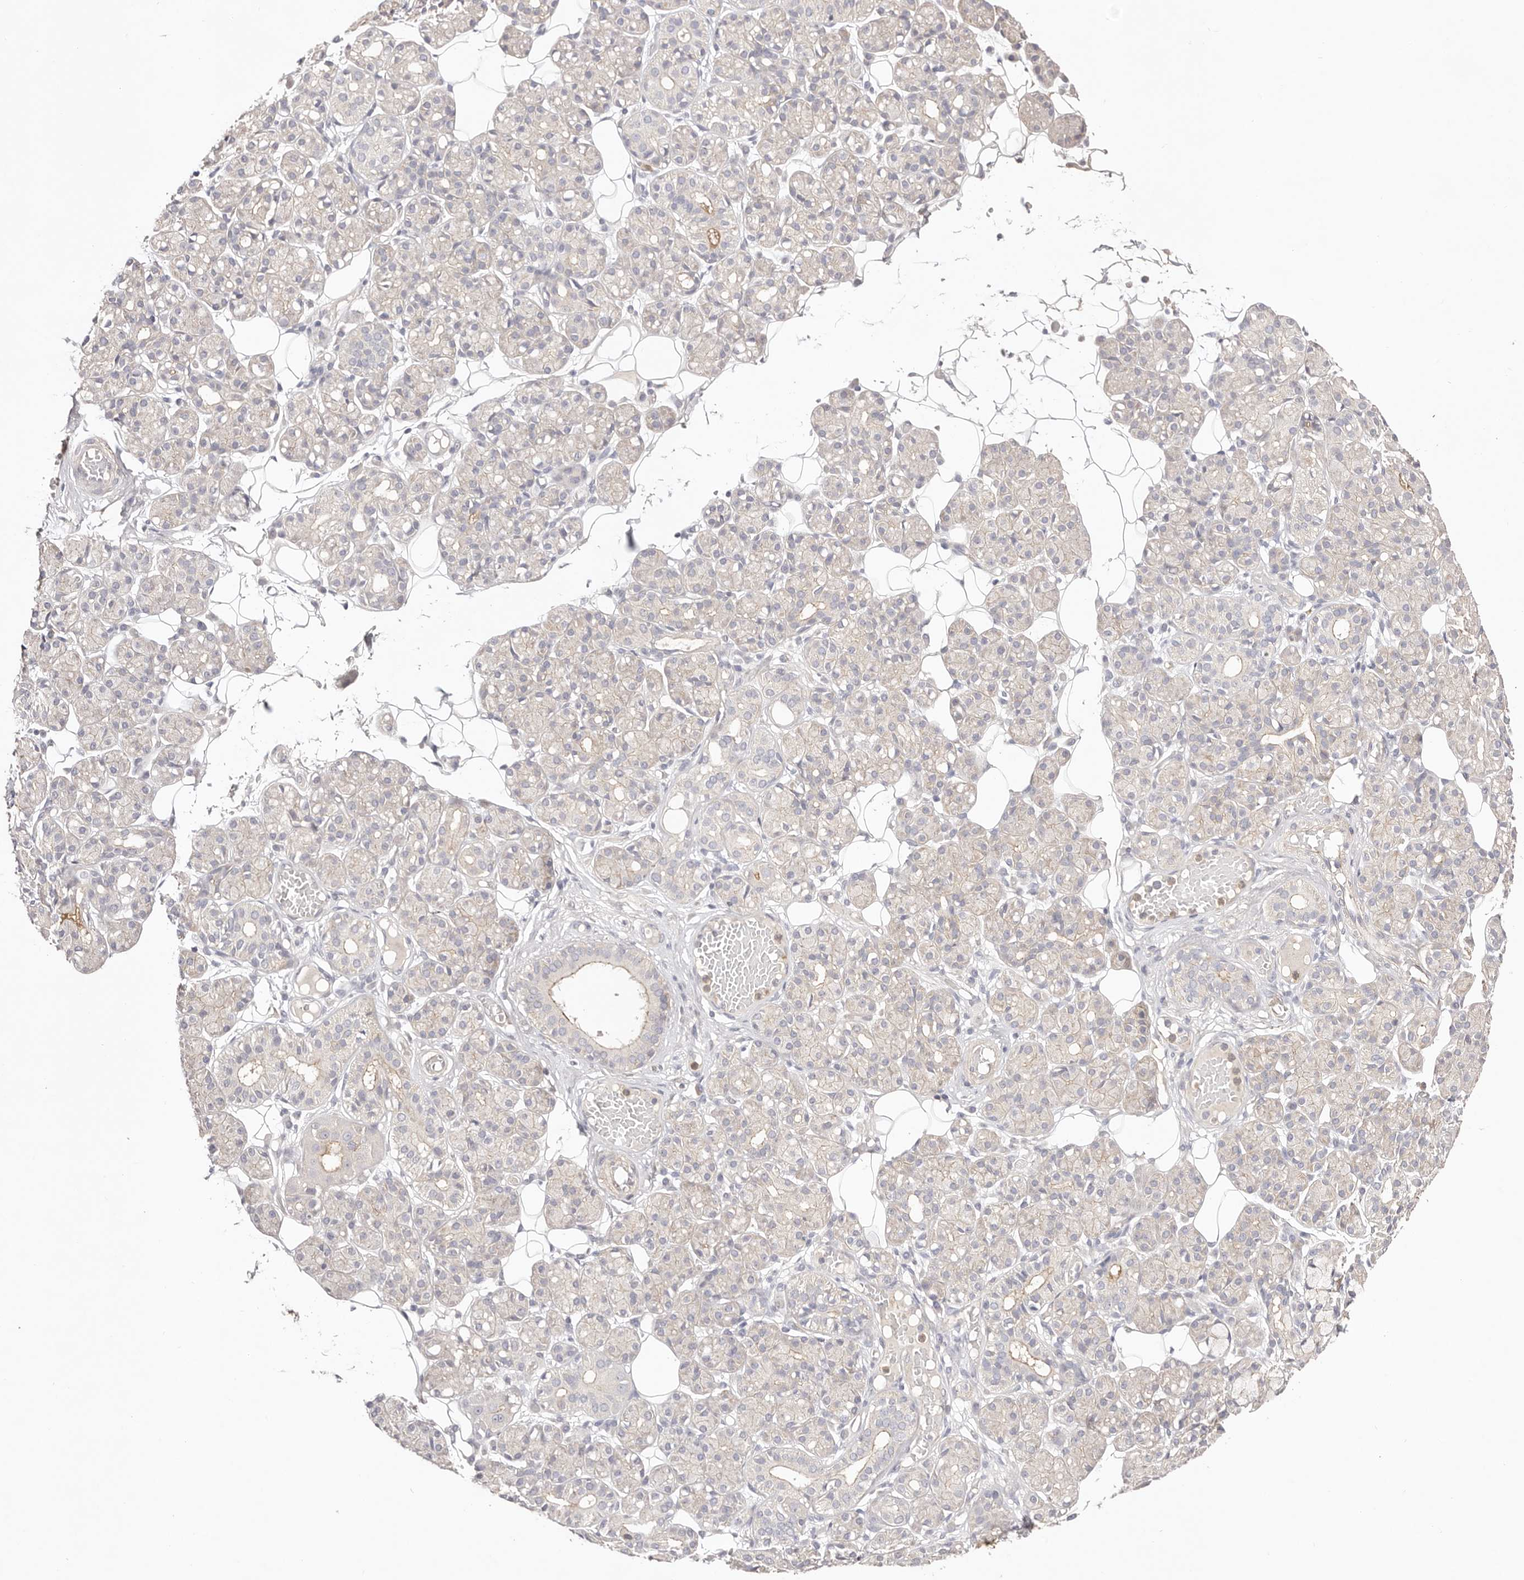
{"staining": {"intensity": "negative", "quantity": "none", "location": "none"}, "tissue": "salivary gland", "cell_type": "Glandular cells", "image_type": "normal", "snomed": [{"axis": "morphology", "description": "Normal tissue, NOS"}, {"axis": "topography", "description": "Salivary gland"}], "caption": "The micrograph exhibits no significant positivity in glandular cells of salivary gland.", "gene": "SLC35B2", "patient": {"sex": "male", "age": 63}}